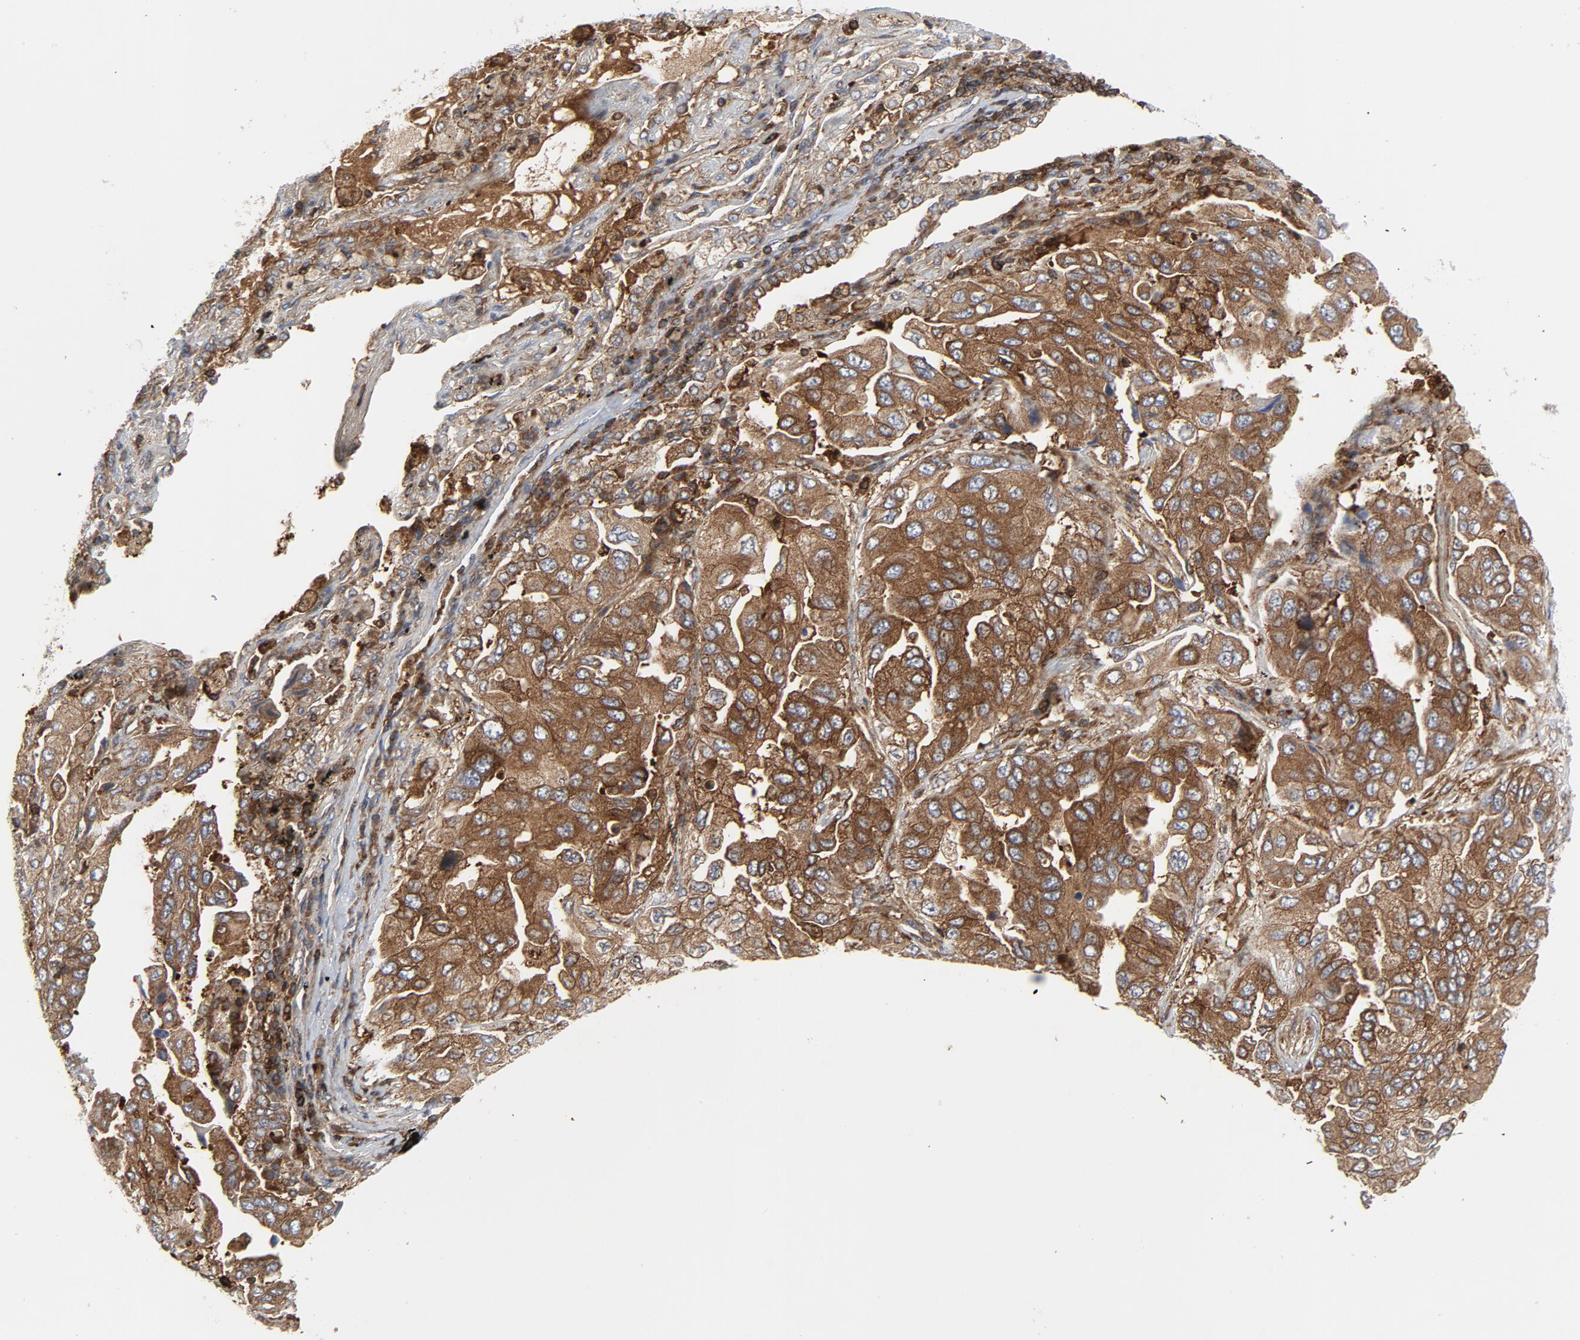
{"staining": {"intensity": "moderate", "quantity": ">75%", "location": "cytoplasmic/membranous"}, "tissue": "lung cancer", "cell_type": "Tumor cells", "image_type": "cancer", "snomed": [{"axis": "morphology", "description": "Adenocarcinoma, NOS"}, {"axis": "topography", "description": "Lung"}], "caption": "This image exhibits IHC staining of human lung adenocarcinoma, with medium moderate cytoplasmic/membranous staining in about >75% of tumor cells.", "gene": "YES1", "patient": {"sex": "female", "age": 65}}